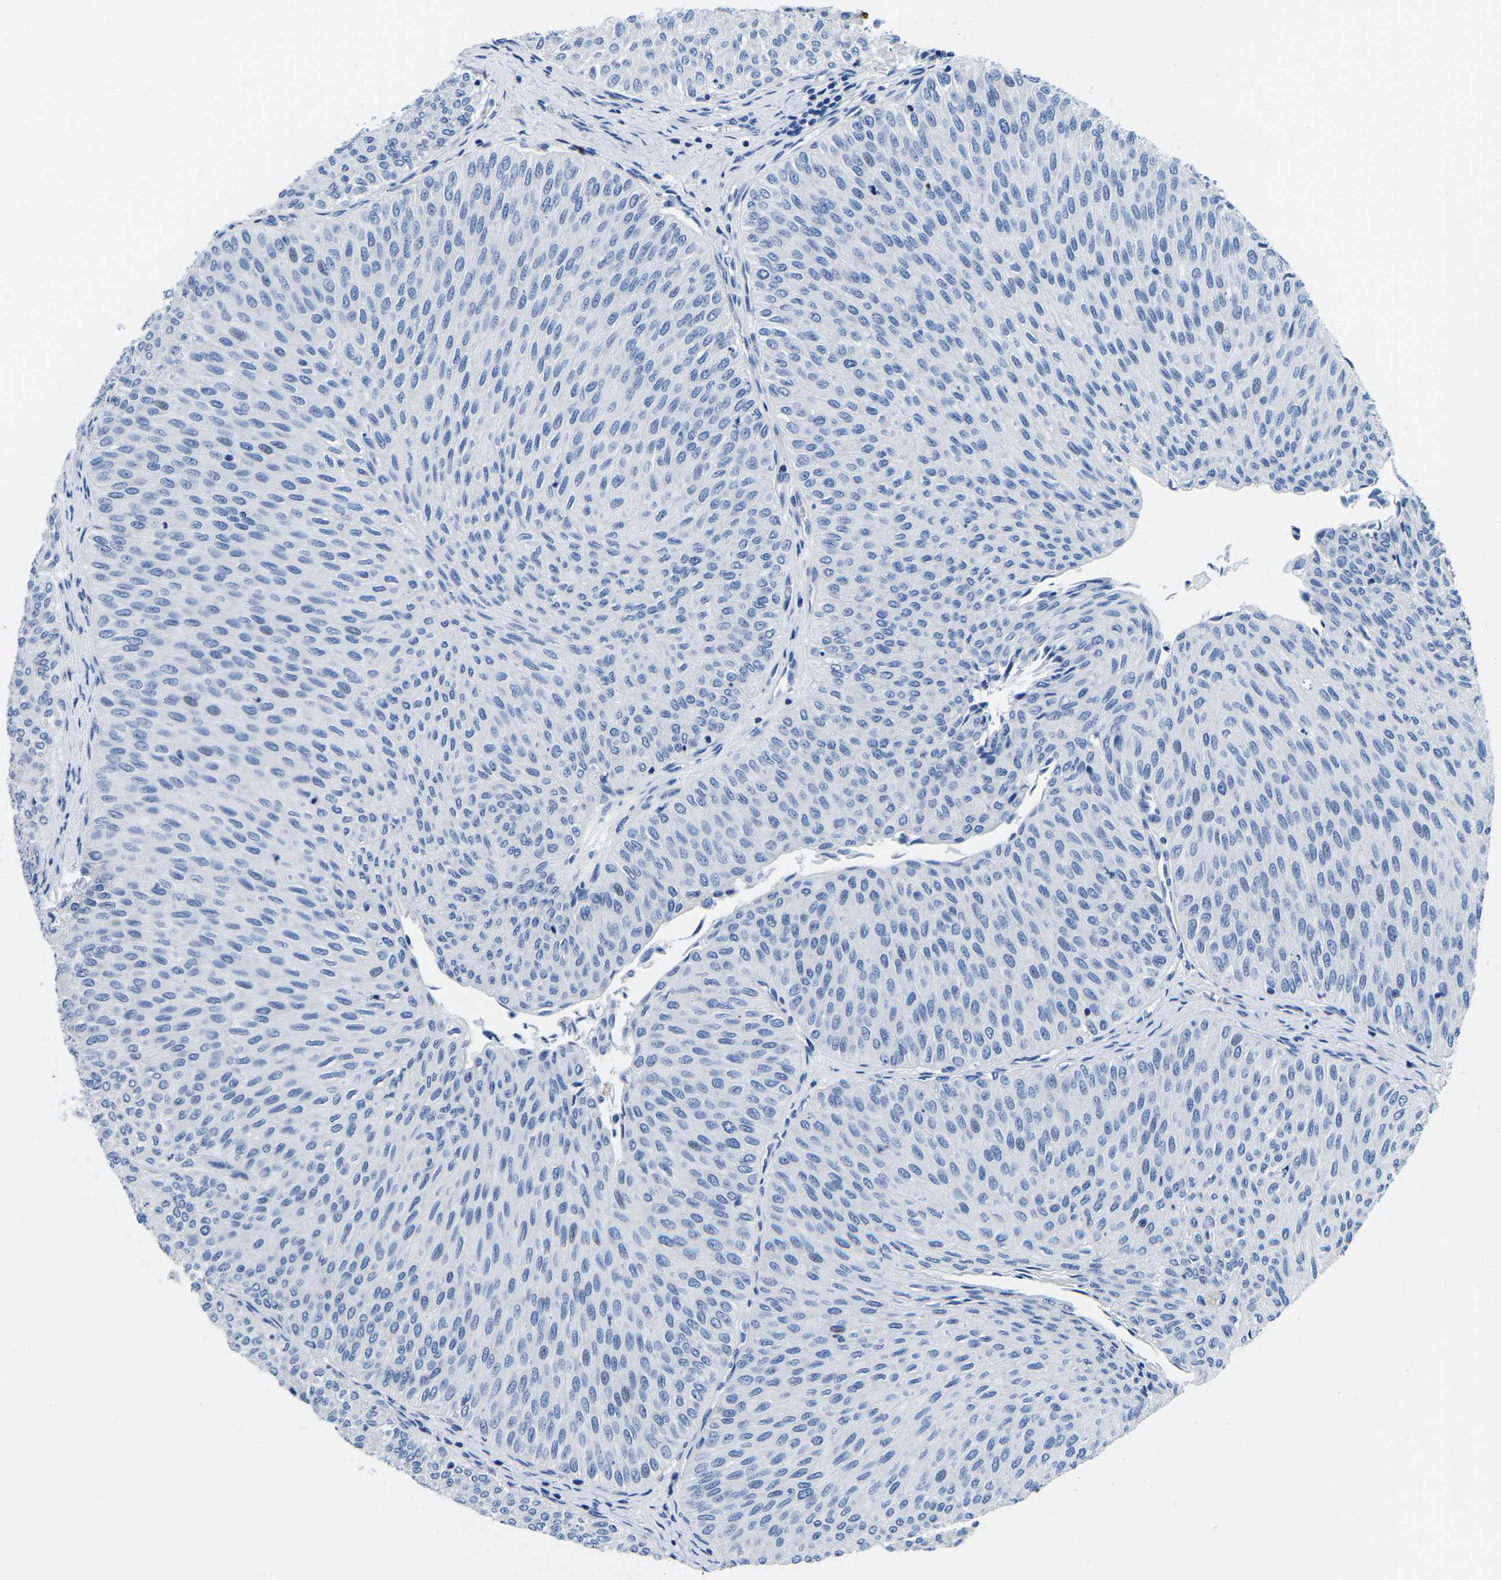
{"staining": {"intensity": "negative", "quantity": "none", "location": "none"}, "tissue": "urothelial cancer", "cell_type": "Tumor cells", "image_type": "cancer", "snomed": [{"axis": "morphology", "description": "Urothelial carcinoma, Low grade"}, {"axis": "topography", "description": "Urinary bladder"}], "caption": "Histopathology image shows no significant protein positivity in tumor cells of urothelial carcinoma (low-grade).", "gene": "CYP1A2", "patient": {"sex": "male", "age": 78}}